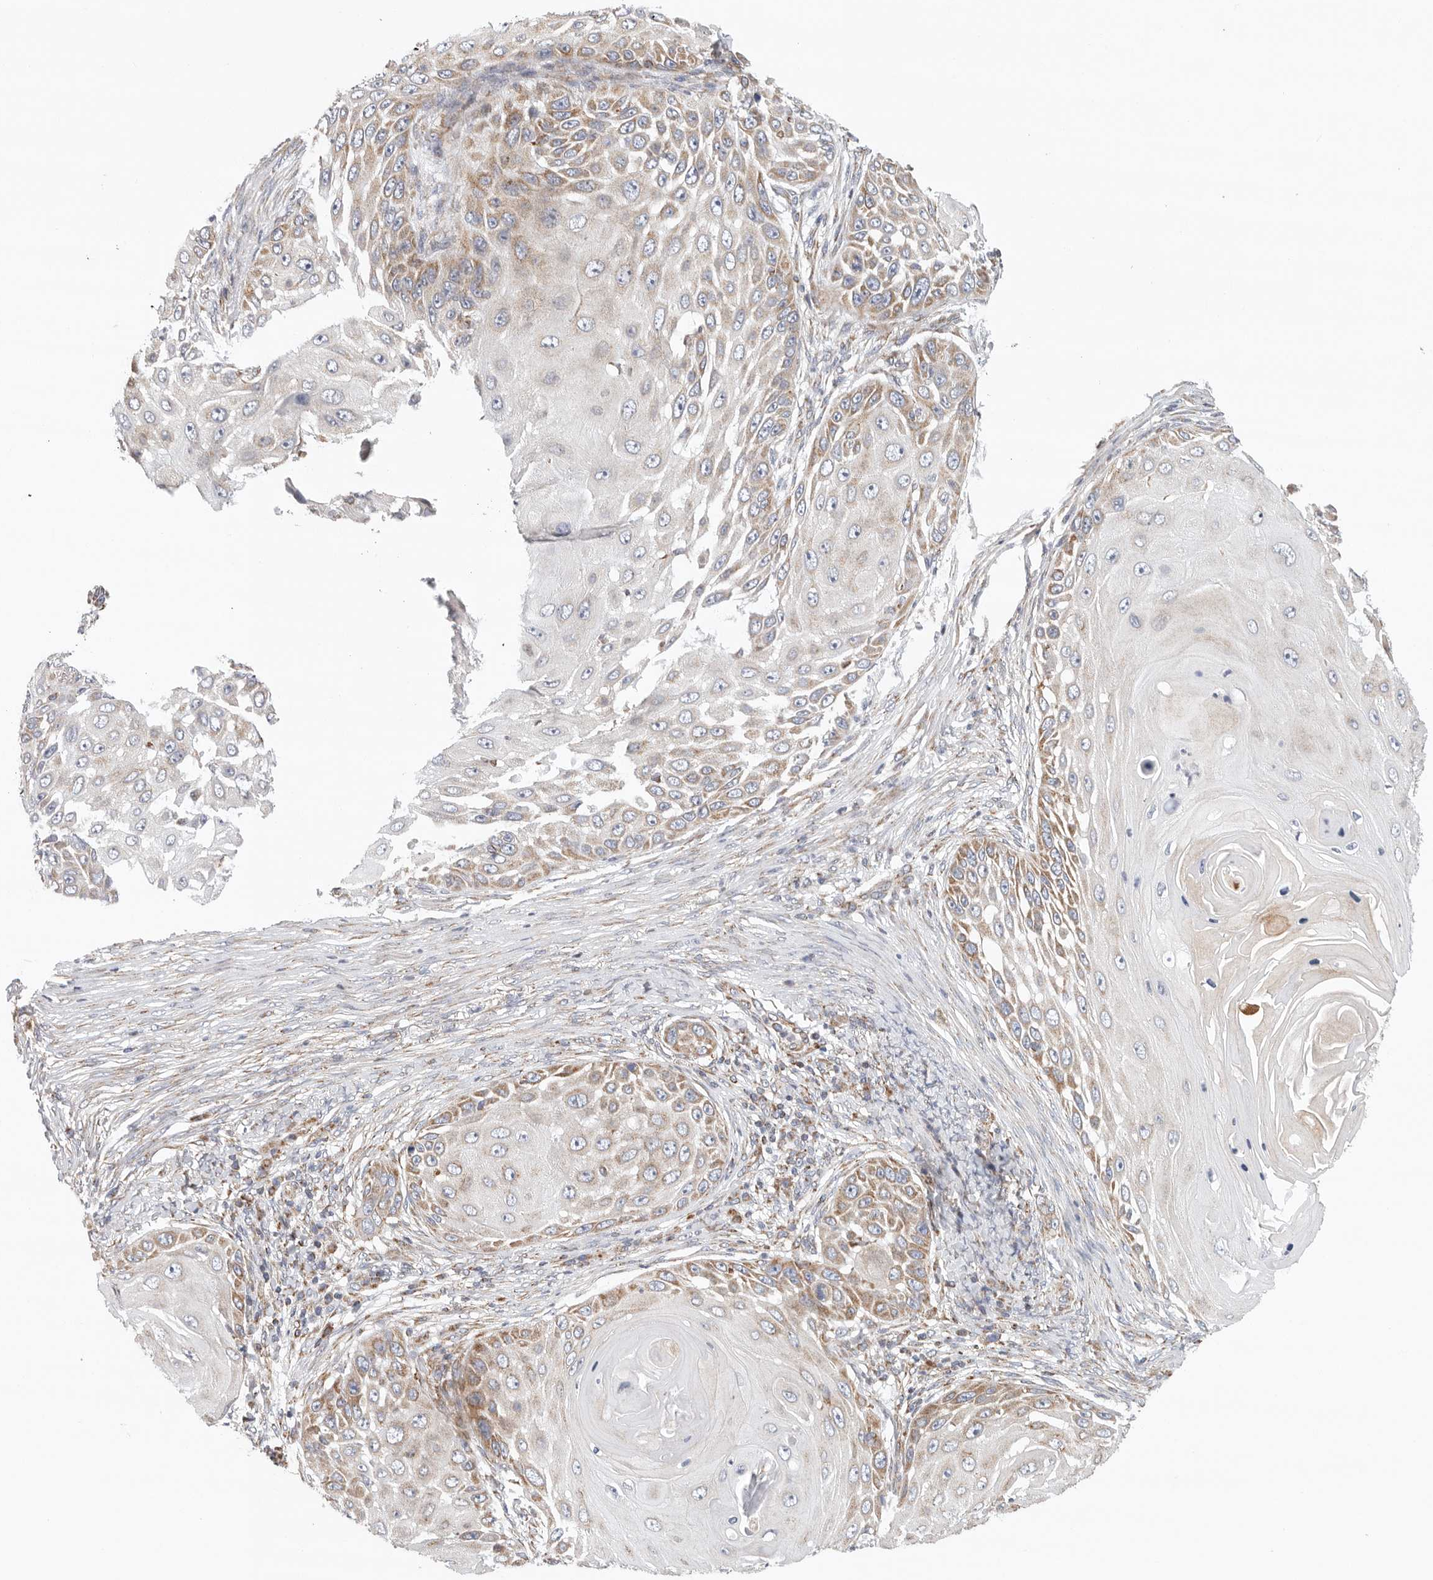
{"staining": {"intensity": "moderate", "quantity": "25%-75%", "location": "cytoplasmic/membranous"}, "tissue": "skin cancer", "cell_type": "Tumor cells", "image_type": "cancer", "snomed": [{"axis": "morphology", "description": "Squamous cell carcinoma, NOS"}, {"axis": "topography", "description": "Skin"}], "caption": "This photomicrograph demonstrates immunohistochemistry (IHC) staining of human skin cancer, with medium moderate cytoplasmic/membranous positivity in about 25%-75% of tumor cells.", "gene": "FKBP8", "patient": {"sex": "female", "age": 44}}